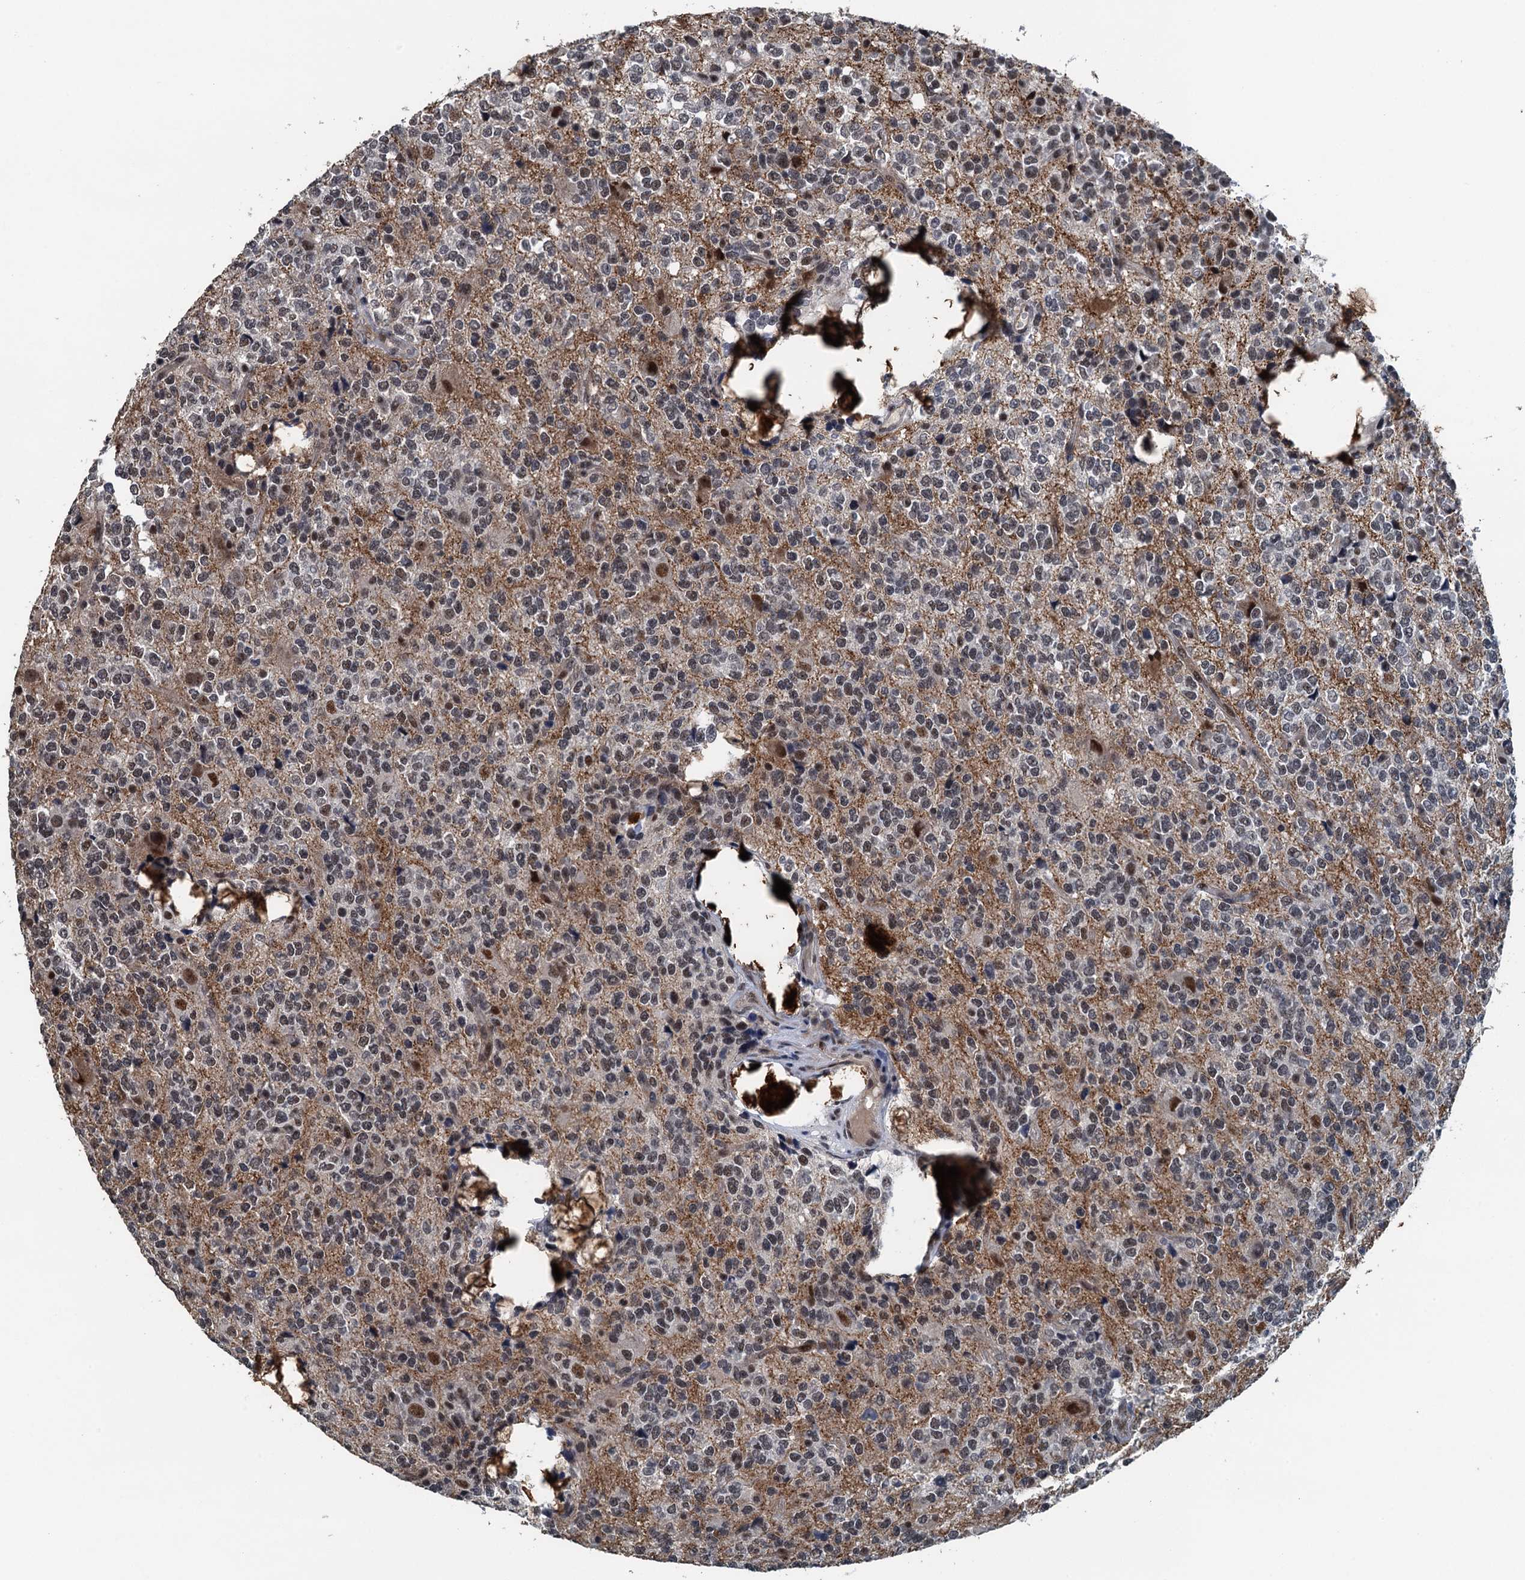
{"staining": {"intensity": "moderate", "quantity": "25%-75%", "location": "nuclear"}, "tissue": "glioma", "cell_type": "Tumor cells", "image_type": "cancer", "snomed": [{"axis": "morphology", "description": "Glioma, malignant, High grade"}, {"axis": "topography", "description": "Brain"}], "caption": "The photomicrograph reveals a brown stain indicating the presence of a protein in the nuclear of tumor cells in malignant glioma (high-grade). Immunohistochemistry (ihc) stains the protein in brown and the nuclei are stained blue.", "gene": "MTA3", "patient": {"sex": "female", "age": 62}}